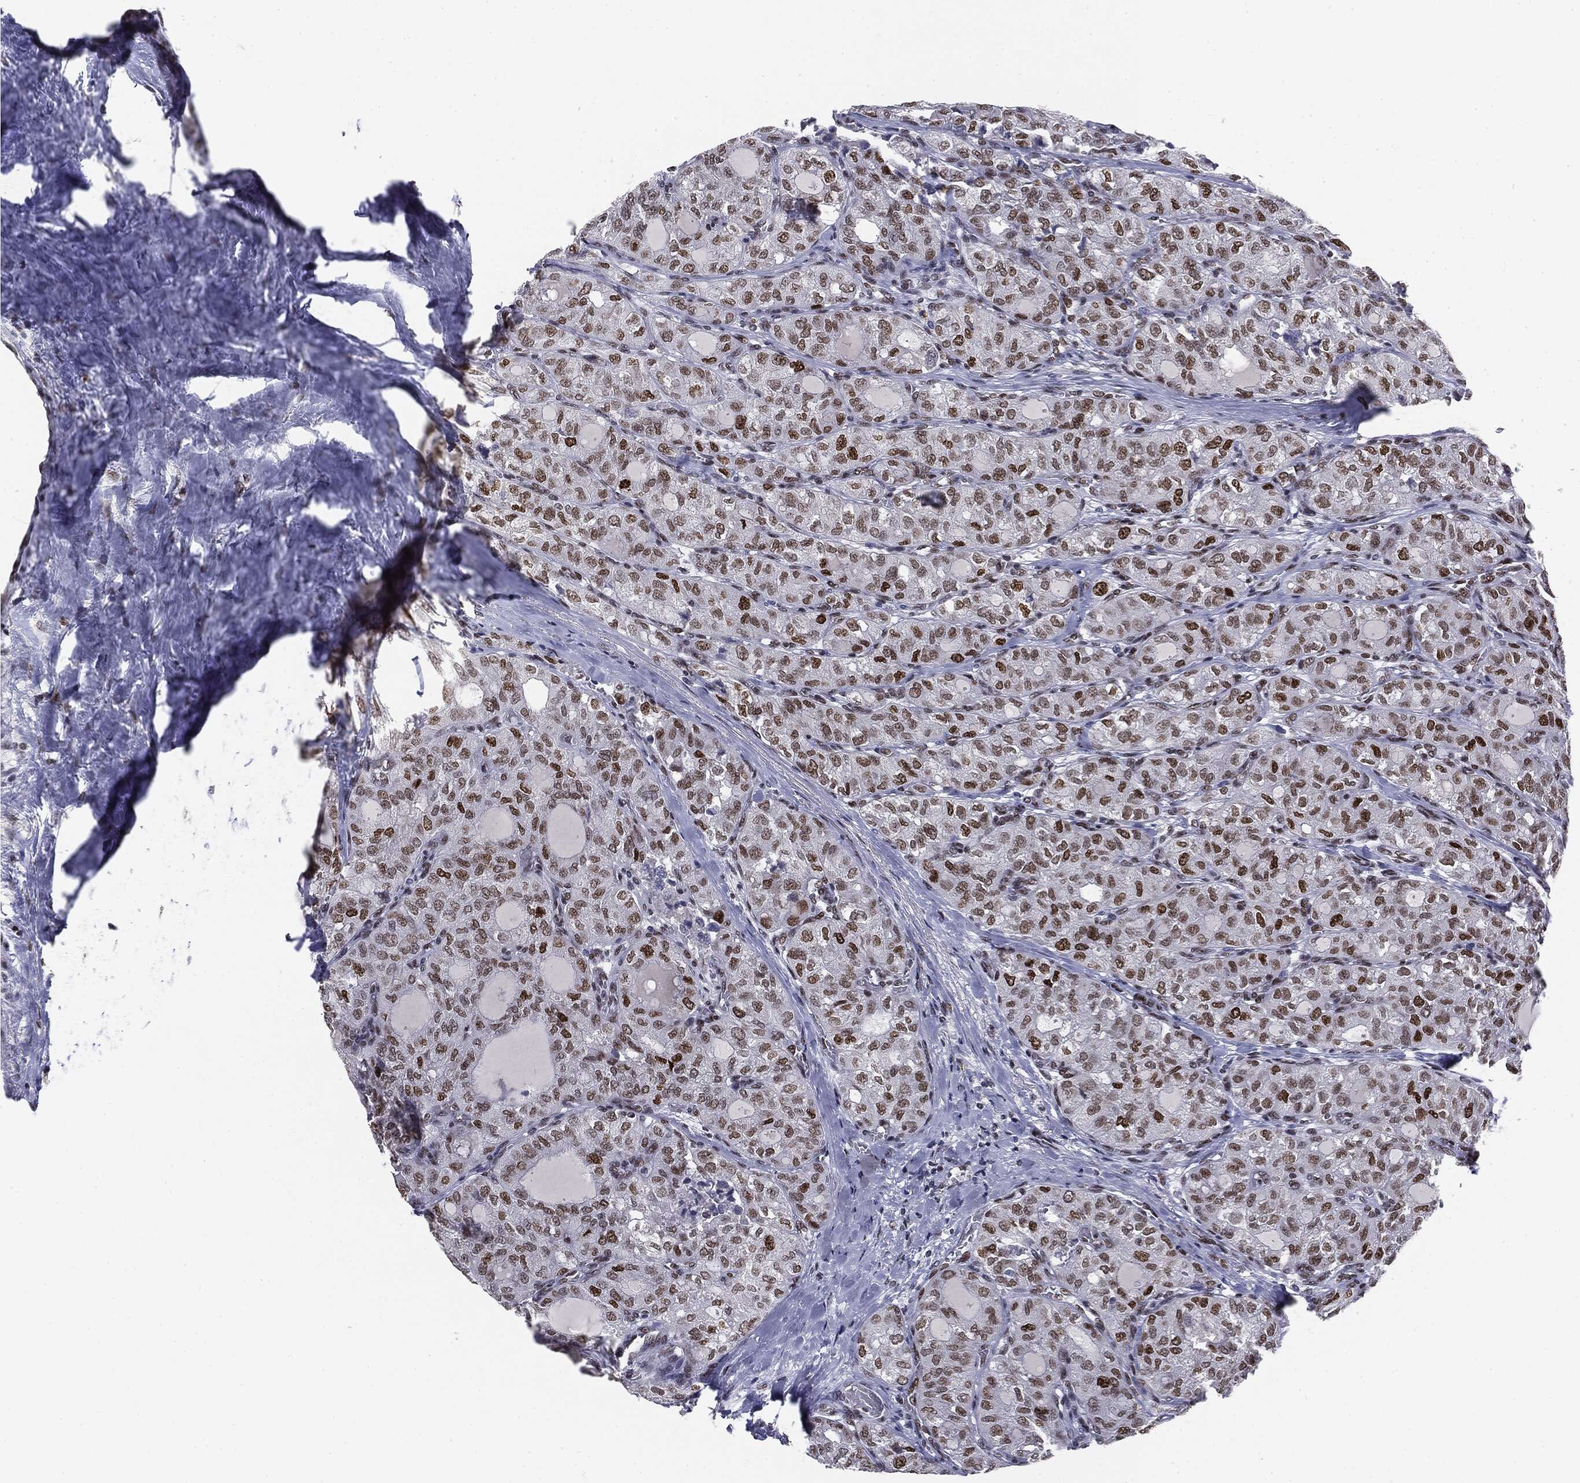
{"staining": {"intensity": "moderate", "quantity": ">75%", "location": "nuclear"}, "tissue": "thyroid cancer", "cell_type": "Tumor cells", "image_type": "cancer", "snomed": [{"axis": "morphology", "description": "Follicular adenoma carcinoma, NOS"}, {"axis": "topography", "description": "Thyroid gland"}], "caption": "The photomicrograph demonstrates immunohistochemical staining of follicular adenoma carcinoma (thyroid). There is moderate nuclear expression is identified in approximately >75% of tumor cells. The staining was performed using DAB (3,3'-diaminobenzidine), with brown indicating positive protein expression. Nuclei are stained blue with hematoxylin.", "gene": "MDC1", "patient": {"sex": "male", "age": 75}}